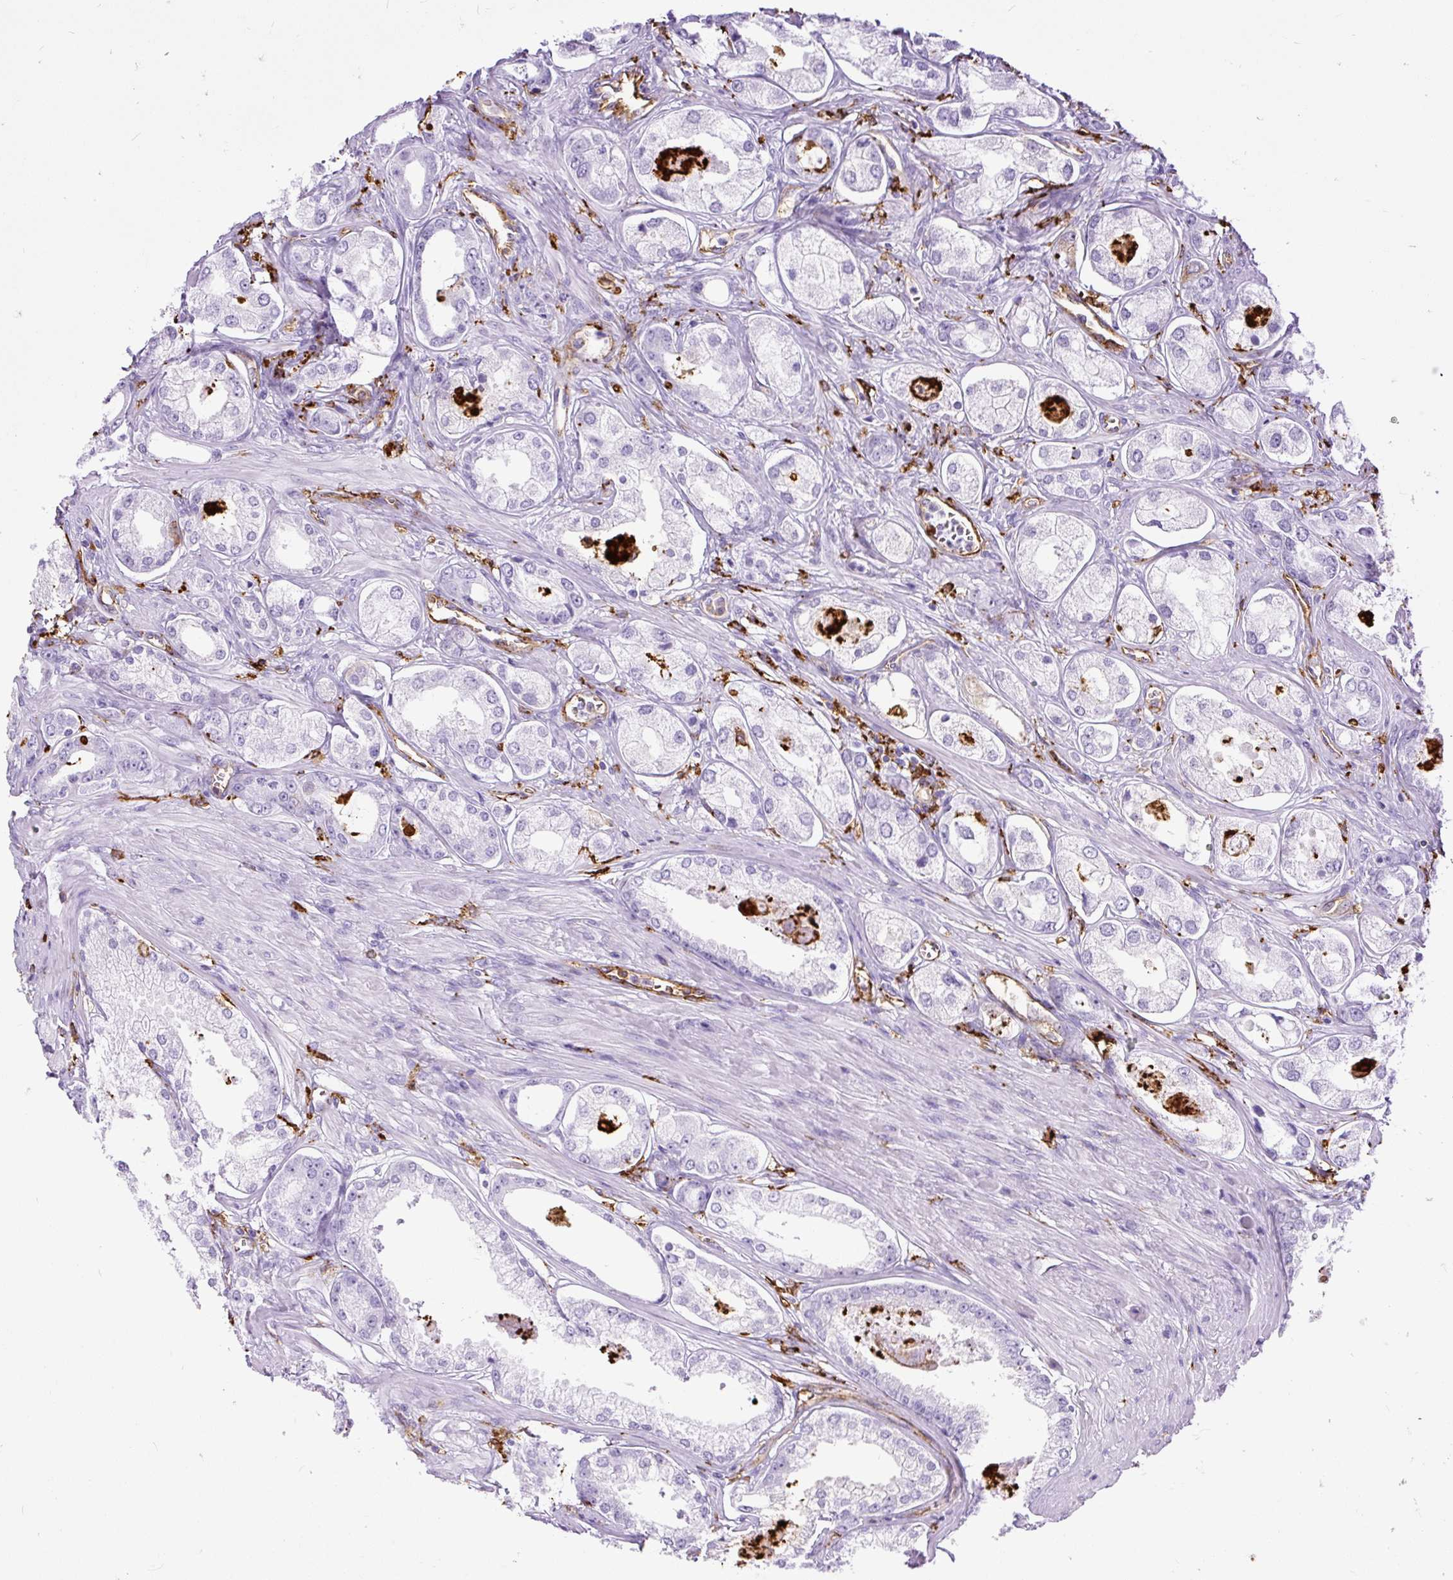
{"staining": {"intensity": "negative", "quantity": "none", "location": "none"}, "tissue": "prostate cancer", "cell_type": "Tumor cells", "image_type": "cancer", "snomed": [{"axis": "morphology", "description": "Adenocarcinoma, Low grade"}, {"axis": "topography", "description": "Prostate"}], "caption": "This micrograph is of prostate cancer (adenocarcinoma (low-grade)) stained with IHC to label a protein in brown with the nuclei are counter-stained blue. There is no expression in tumor cells.", "gene": "HLA-DRA", "patient": {"sex": "male", "age": 68}}